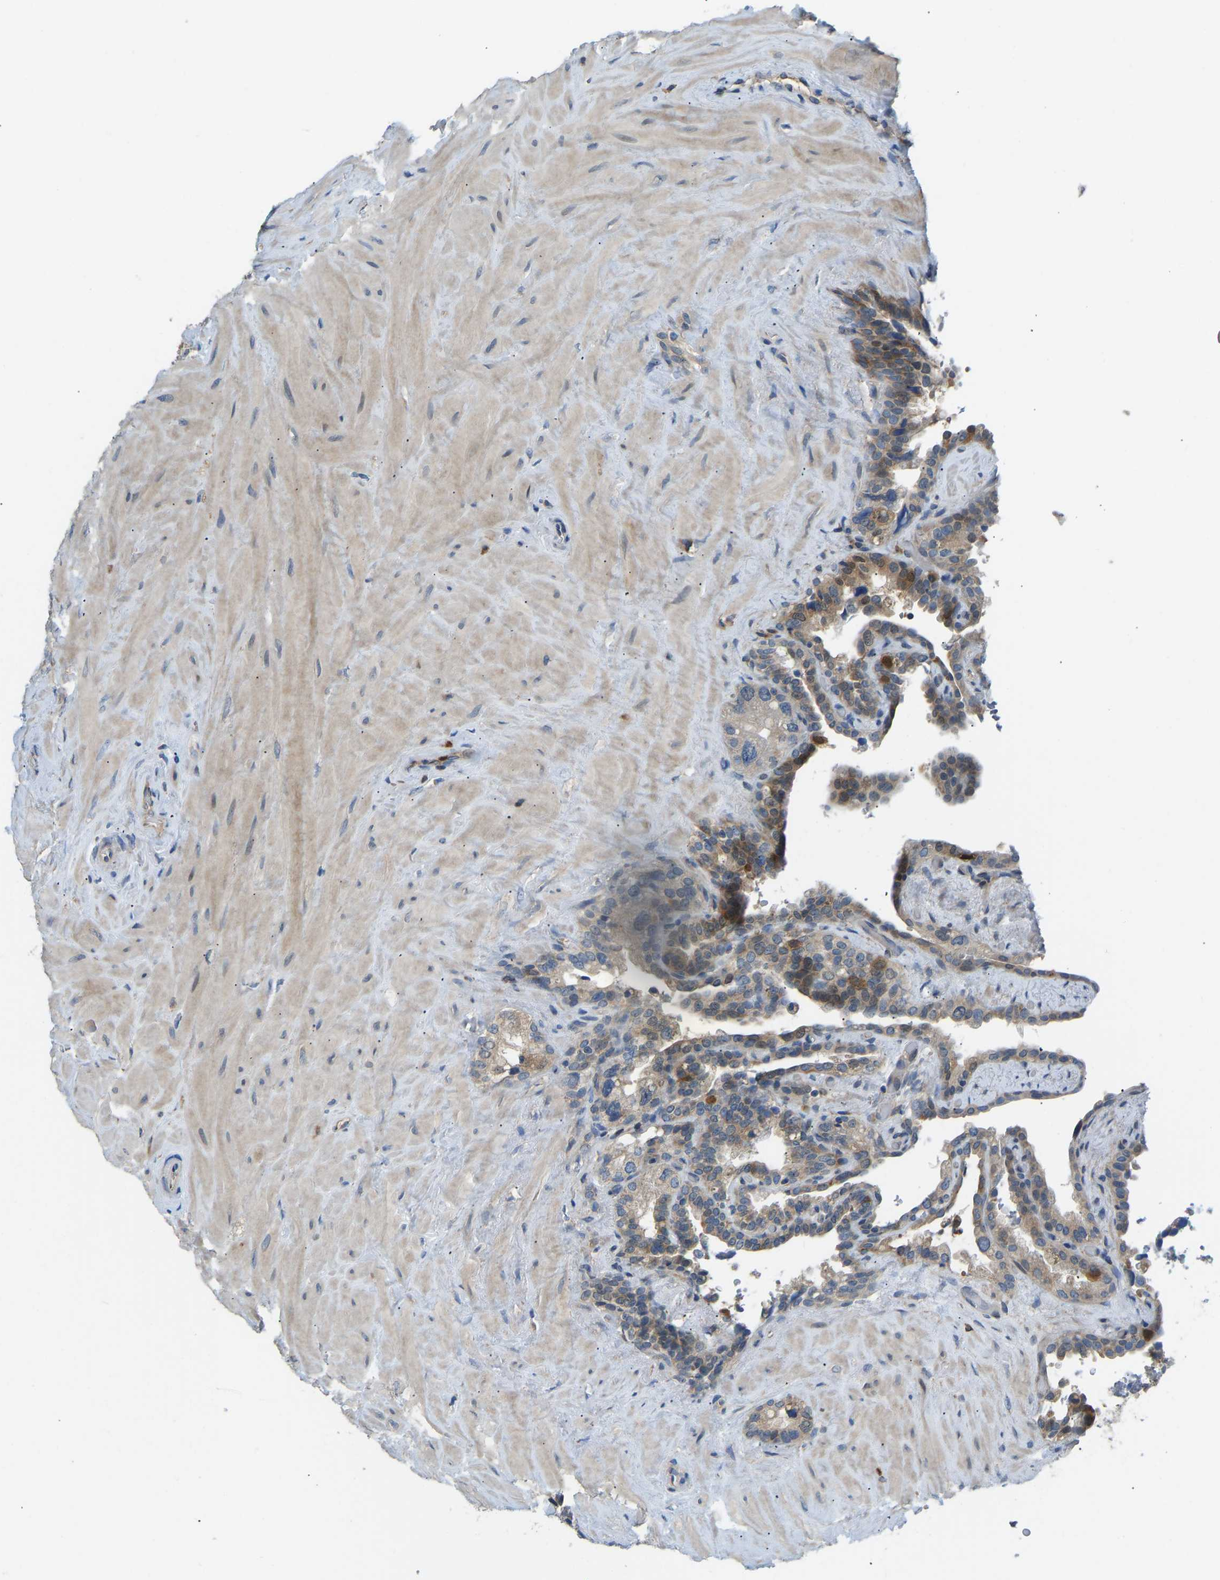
{"staining": {"intensity": "weak", "quantity": "25%-75%", "location": "cytoplasmic/membranous"}, "tissue": "seminal vesicle", "cell_type": "Glandular cells", "image_type": "normal", "snomed": [{"axis": "morphology", "description": "Normal tissue, NOS"}, {"axis": "topography", "description": "Seminal veicle"}], "caption": "Immunohistochemistry staining of unremarkable seminal vesicle, which shows low levels of weak cytoplasmic/membranous expression in about 25%-75% of glandular cells indicating weak cytoplasmic/membranous protein staining. The staining was performed using DAB (brown) for protein detection and nuclei were counterstained in hematoxylin (blue).", "gene": "RBP1", "patient": {"sex": "male", "age": 68}}